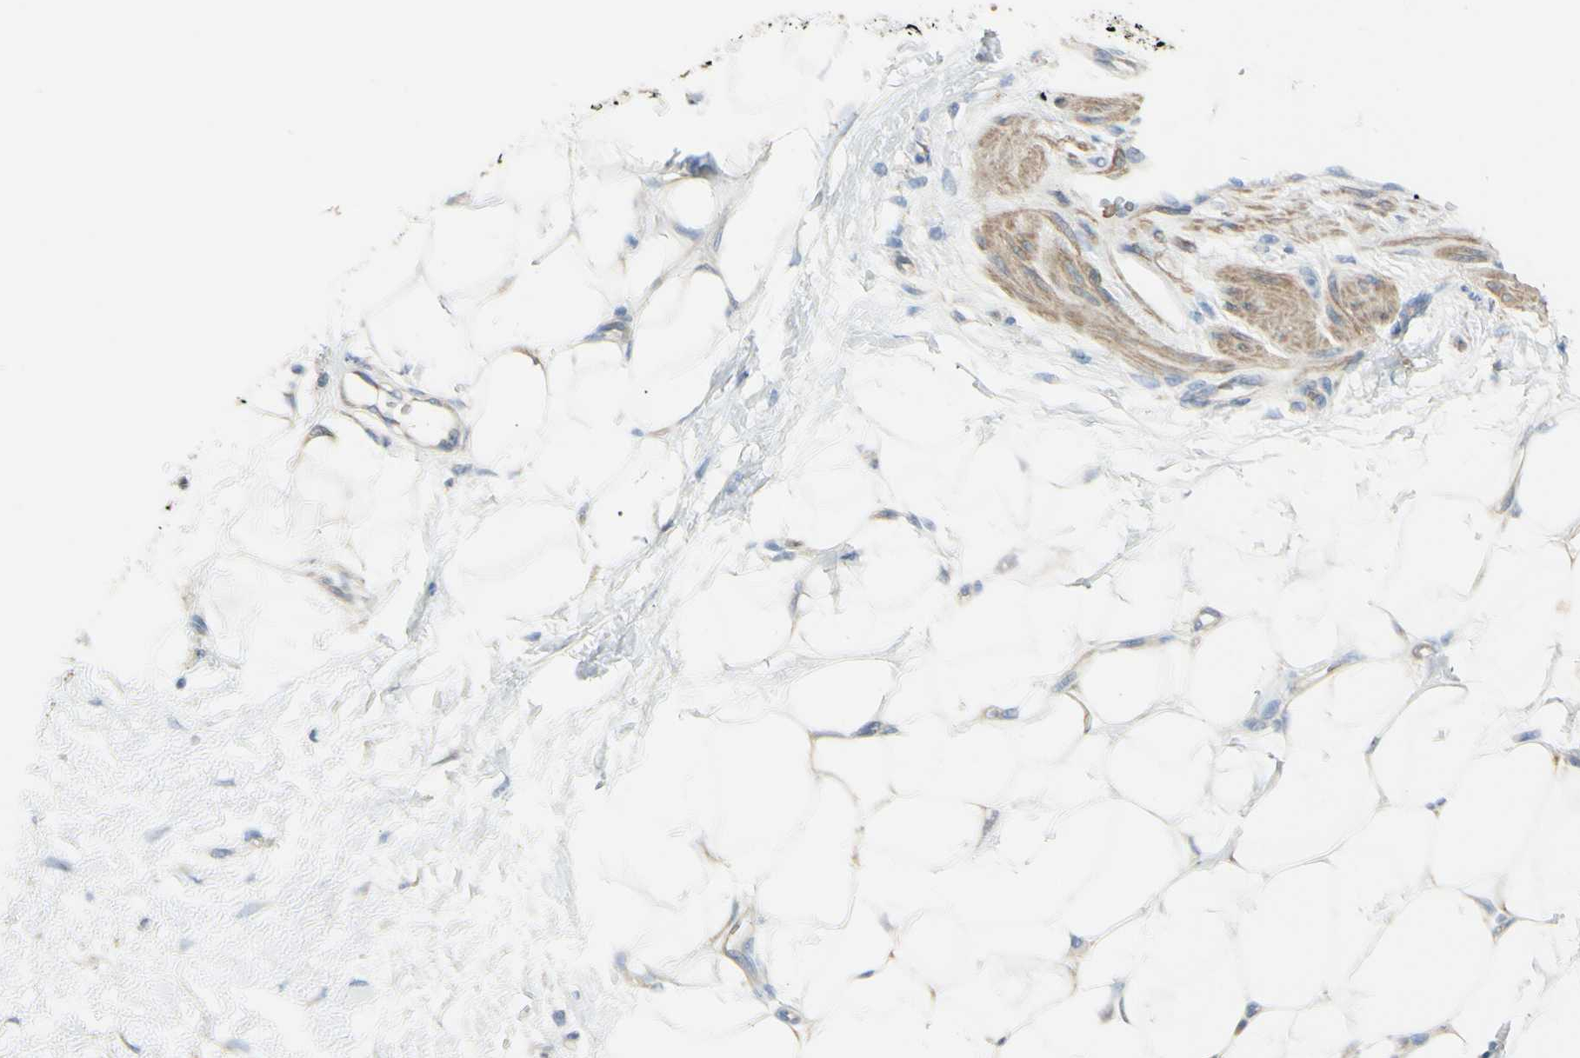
{"staining": {"intensity": "negative", "quantity": "none", "location": "none"}, "tissue": "adipose tissue", "cell_type": "Adipocytes", "image_type": "normal", "snomed": [{"axis": "morphology", "description": "Normal tissue, NOS"}, {"axis": "morphology", "description": "Urothelial carcinoma, High grade"}, {"axis": "topography", "description": "Vascular tissue"}, {"axis": "topography", "description": "Urinary bladder"}], "caption": "Immunohistochemistry (IHC) image of benign adipose tissue stained for a protein (brown), which reveals no staining in adipocytes. The staining was performed using DAB to visualize the protein expression in brown, while the nuclei were stained in blue with hematoxylin (Magnification: 20x).", "gene": "NCBP2L", "patient": {"sex": "female", "age": 56}}